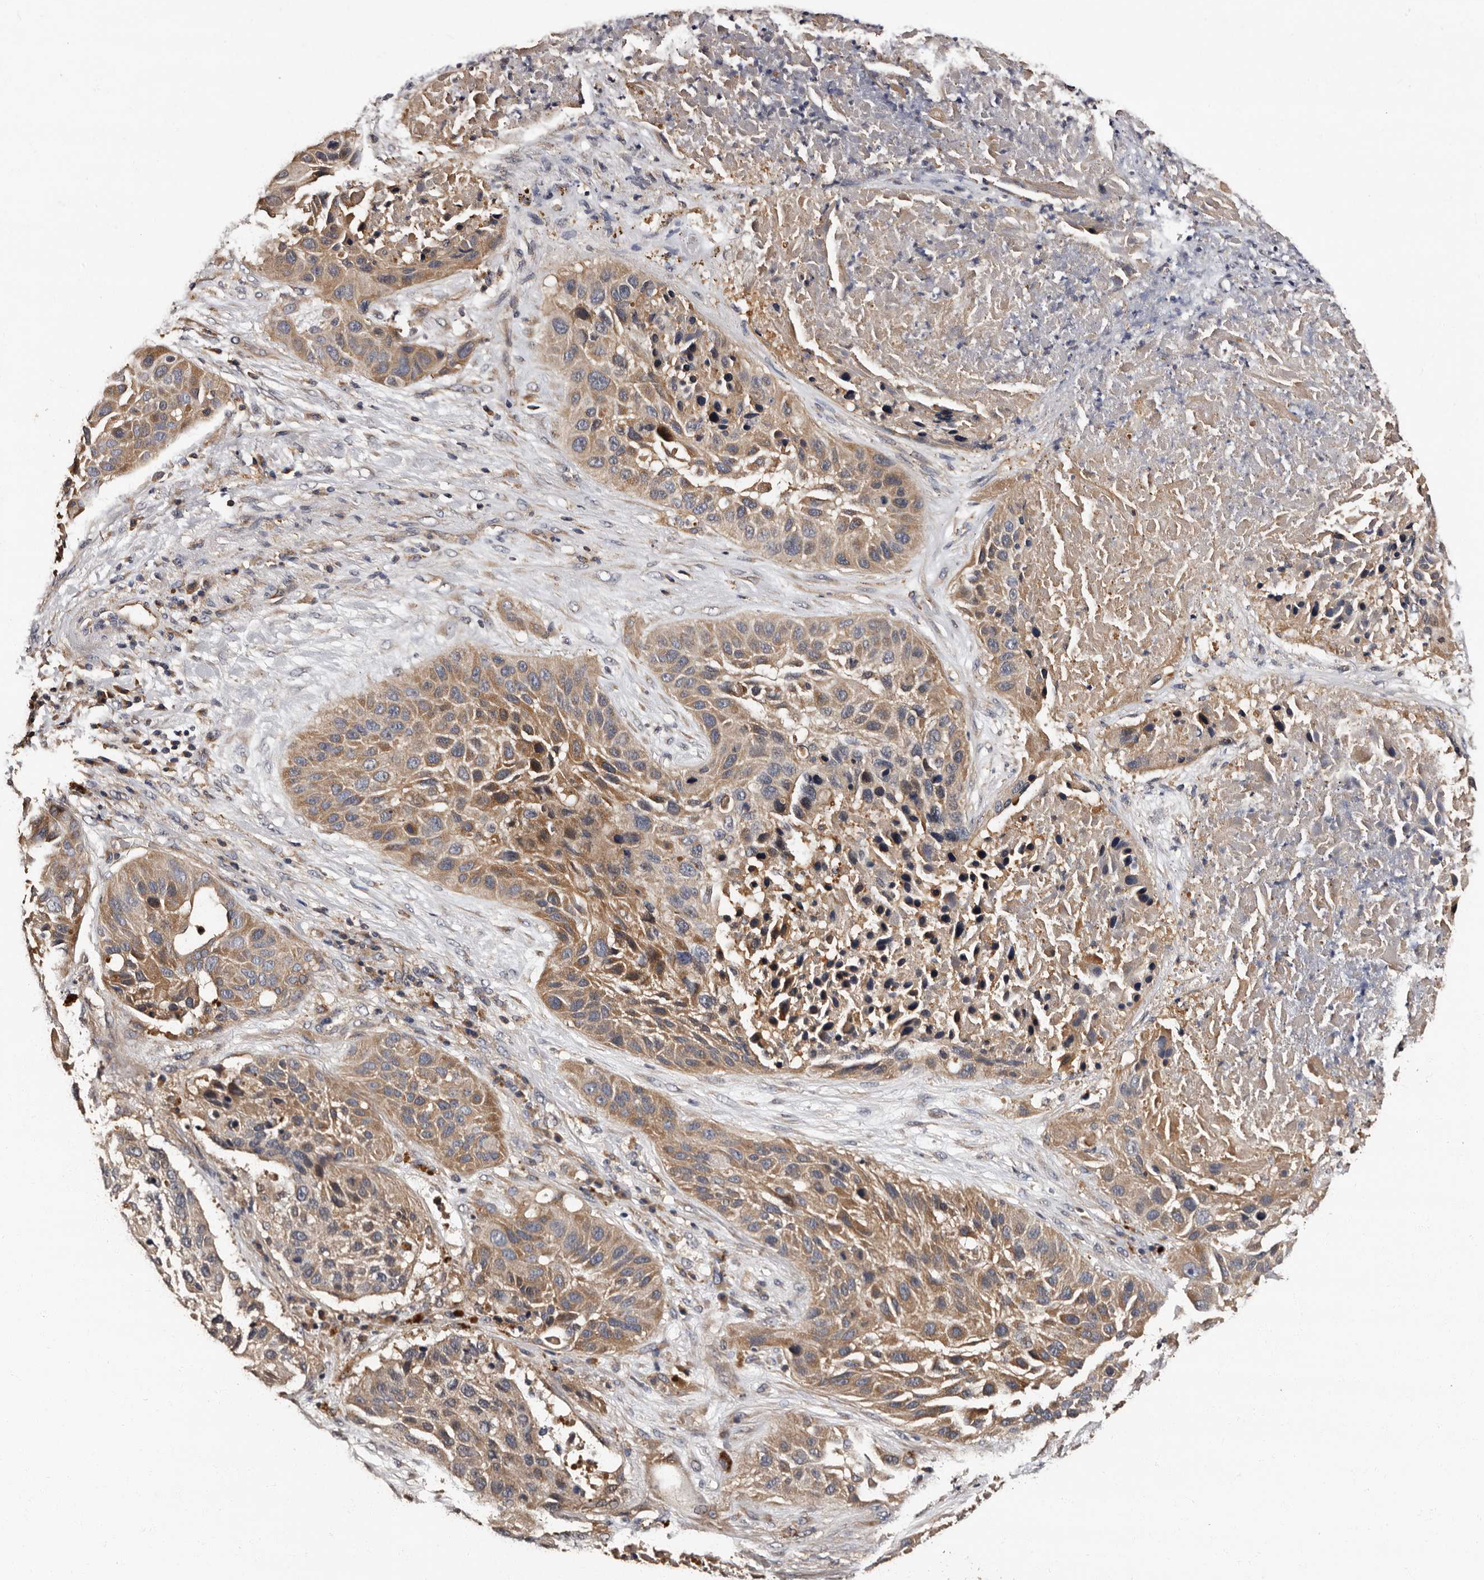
{"staining": {"intensity": "moderate", "quantity": "25%-75%", "location": "cytoplasmic/membranous"}, "tissue": "lung cancer", "cell_type": "Tumor cells", "image_type": "cancer", "snomed": [{"axis": "morphology", "description": "Squamous cell carcinoma, NOS"}, {"axis": "topography", "description": "Lung"}], "caption": "This image demonstrates IHC staining of squamous cell carcinoma (lung), with medium moderate cytoplasmic/membranous positivity in approximately 25%-75% of tumor cells.", "gene": "ADCK5", "patient": {"sex": "male", "age": 57}}